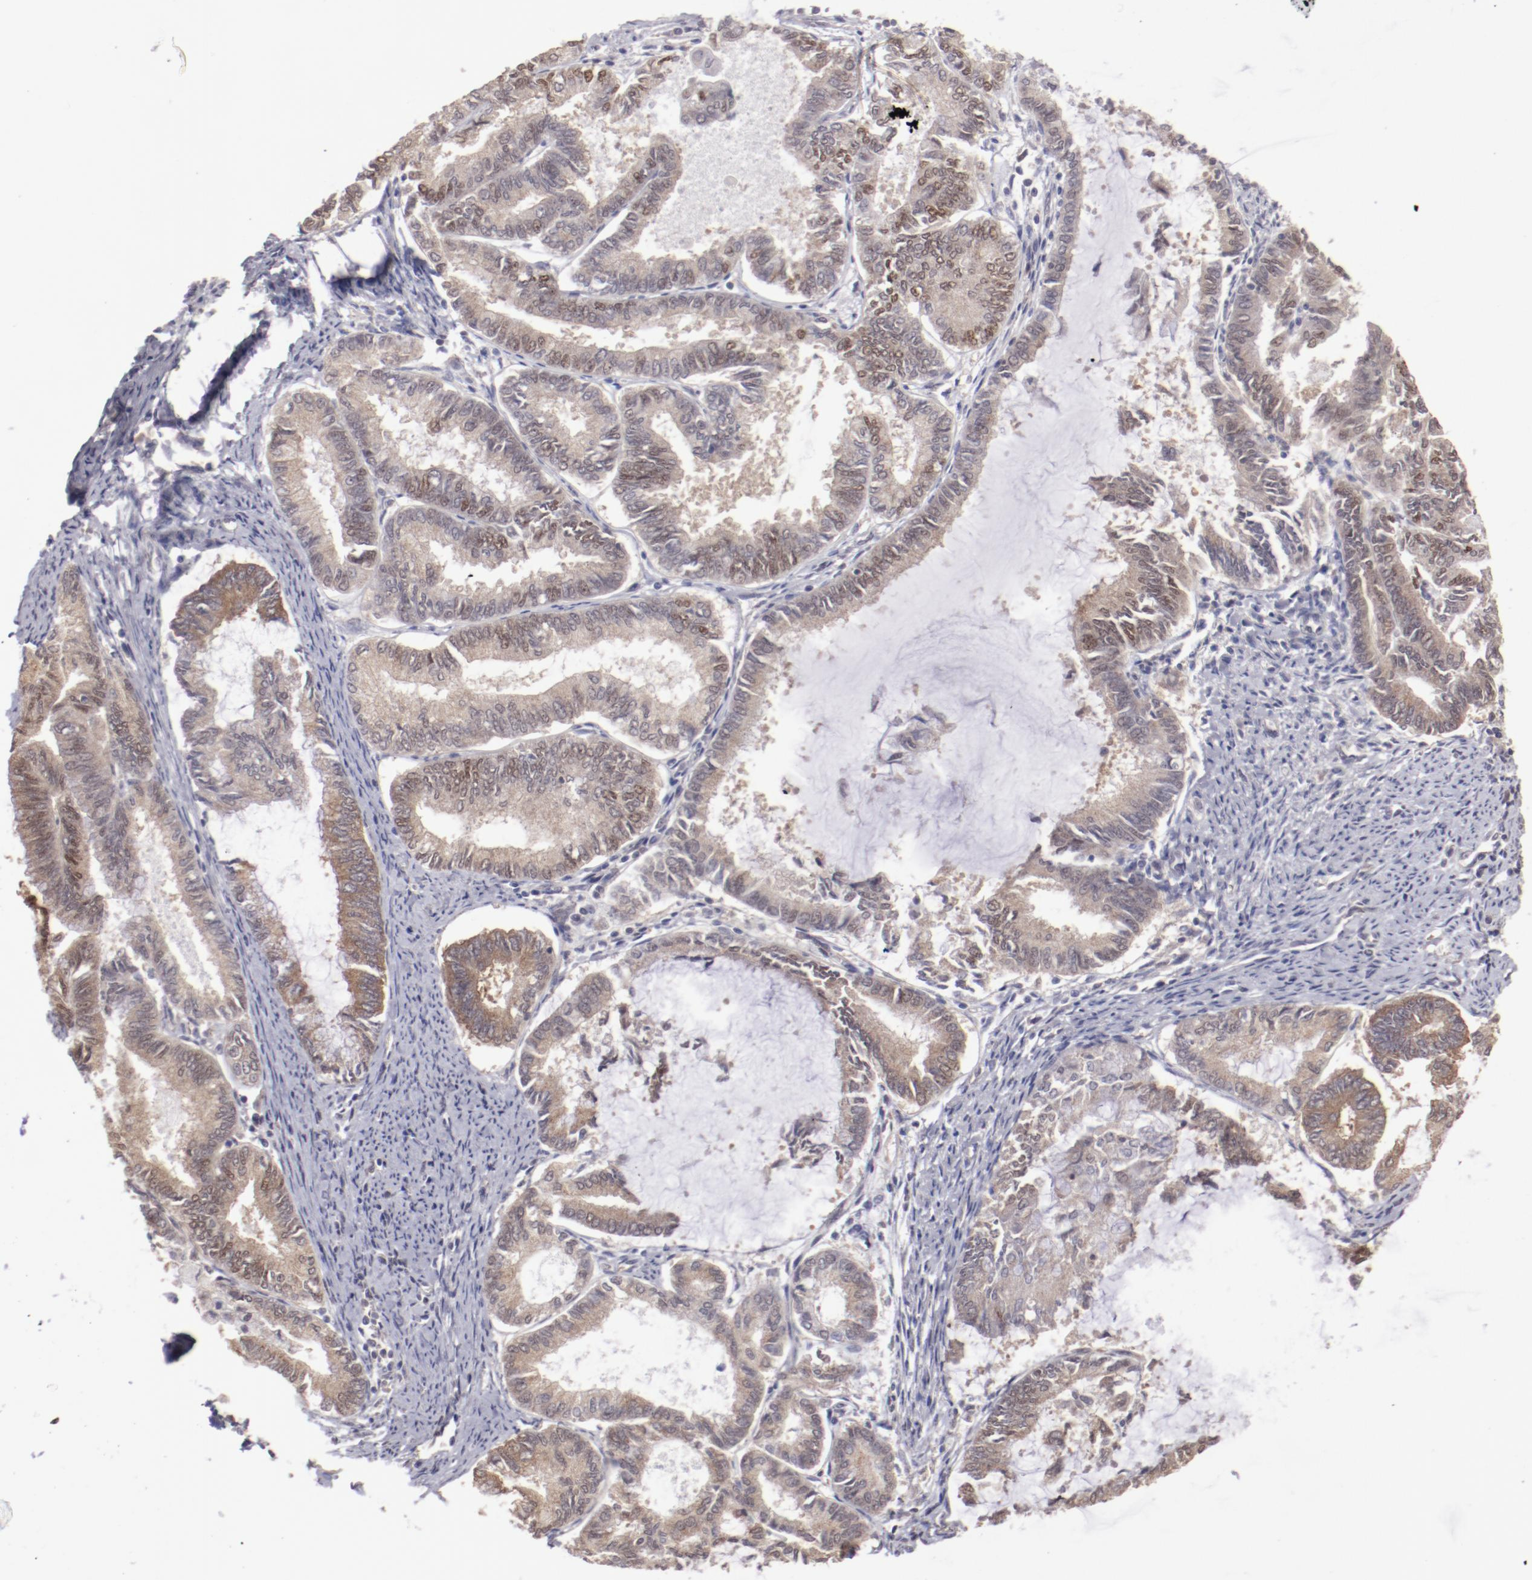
{"staining": {"intensity": "moderate", "quantity": ">75%", "location": "cytoplasmic/membranous,nuclear"}, "tissue": "endometrial cancer", "cell_type": "Tumor cells", "image_type": "cancer", "snomed": [{"axis": "morphology", "description": "Adenocarcinoma, NOS"}, {"axis": "topography", "description": "Endometrium"}], "caption": "DAB (3,3'-diaminobenzidine) immunohistochemical staining of human endometrial cancer reveals moderate cytoplasmic/membranous and nuclear protein expression in approximately >75% of tumor cells.", "gene": "ARNT", "patient": {"sex": "female", "age": 86}}